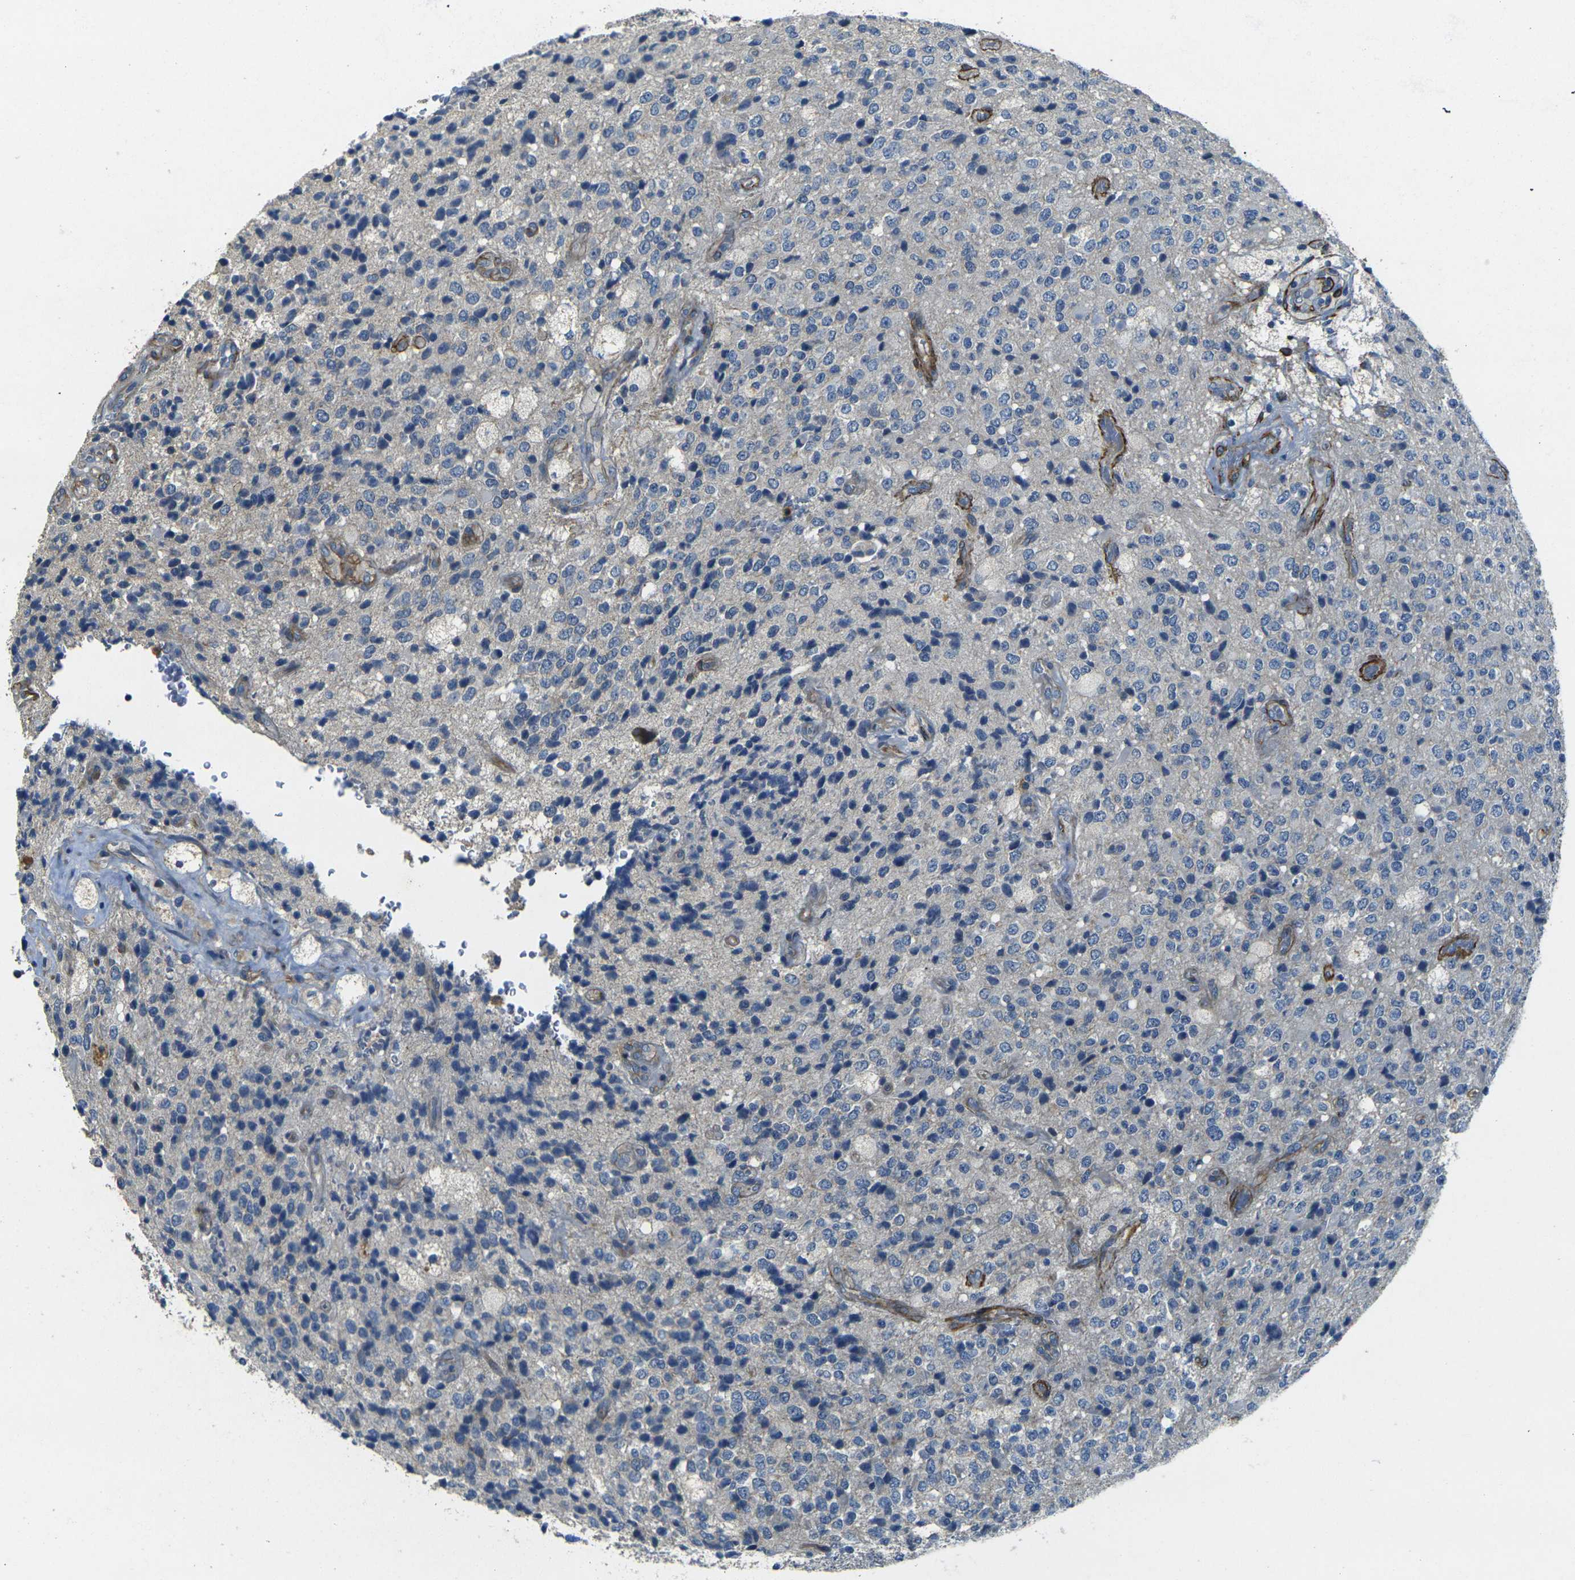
{"staining": {"intensity": "negative", "quantity": "none", "location": "none"}, "tissue": "glioma", "cell_type": "Tumor cells", "image_type": "cancer", "snomed": [{"axis": "morphology", "description": "Glioma, malignant, High grade"}, {"axis": "topography", "description": "pancreas cauda"}], "caption": "A histopathology image of human malignant high-grade glioma is negative for staining in tumor cells. Nuclei are stained in blue.", "gene": "EPHA7", "patient": {"sex": "male", "age": 60}}